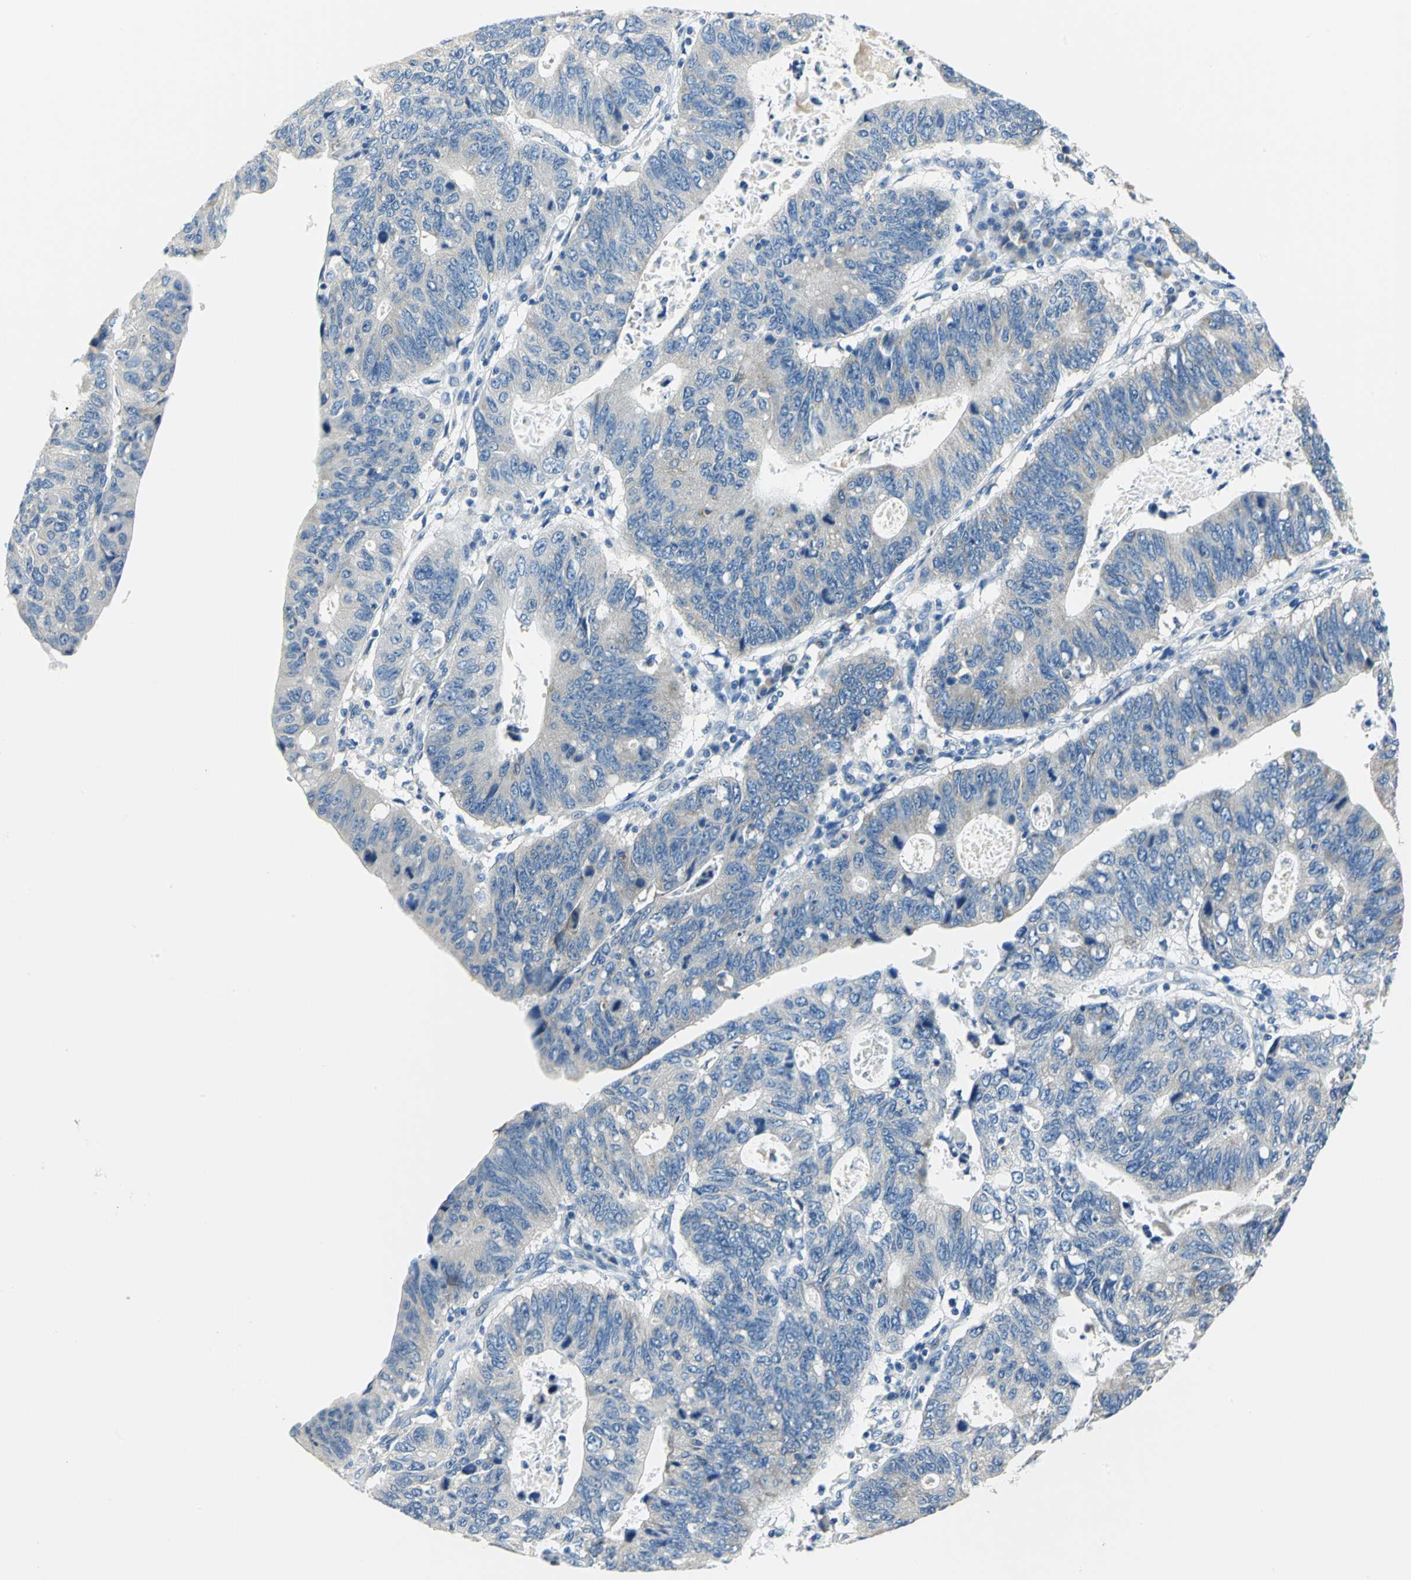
{"staining": {"intensity": "weak", "quantity": "25%-75%", "location": "cytoplasmic/membranous"}, "tissue": "stomach cancer", "cell_type": "Tumor cells", "image_type": "cancer", "snomed": [{"axis": "morphology", "description": "Adenocarcinoma, NOS"}, {"axis": "topography", "description": "Stomach"}], "caption": "Immunohistochemistry histopathology image of neoplastic tissue: human adenocarcinoma (stomach) stained using immunohistochemistry displays low levels of weak protein expression localized specifically in the cytoplasmic/membranous of tumor cells, appearing as a cytoplasmic/membranous brown color.", "gene": "TRIM25", "patient": {"sex": "male", "age": 59}}